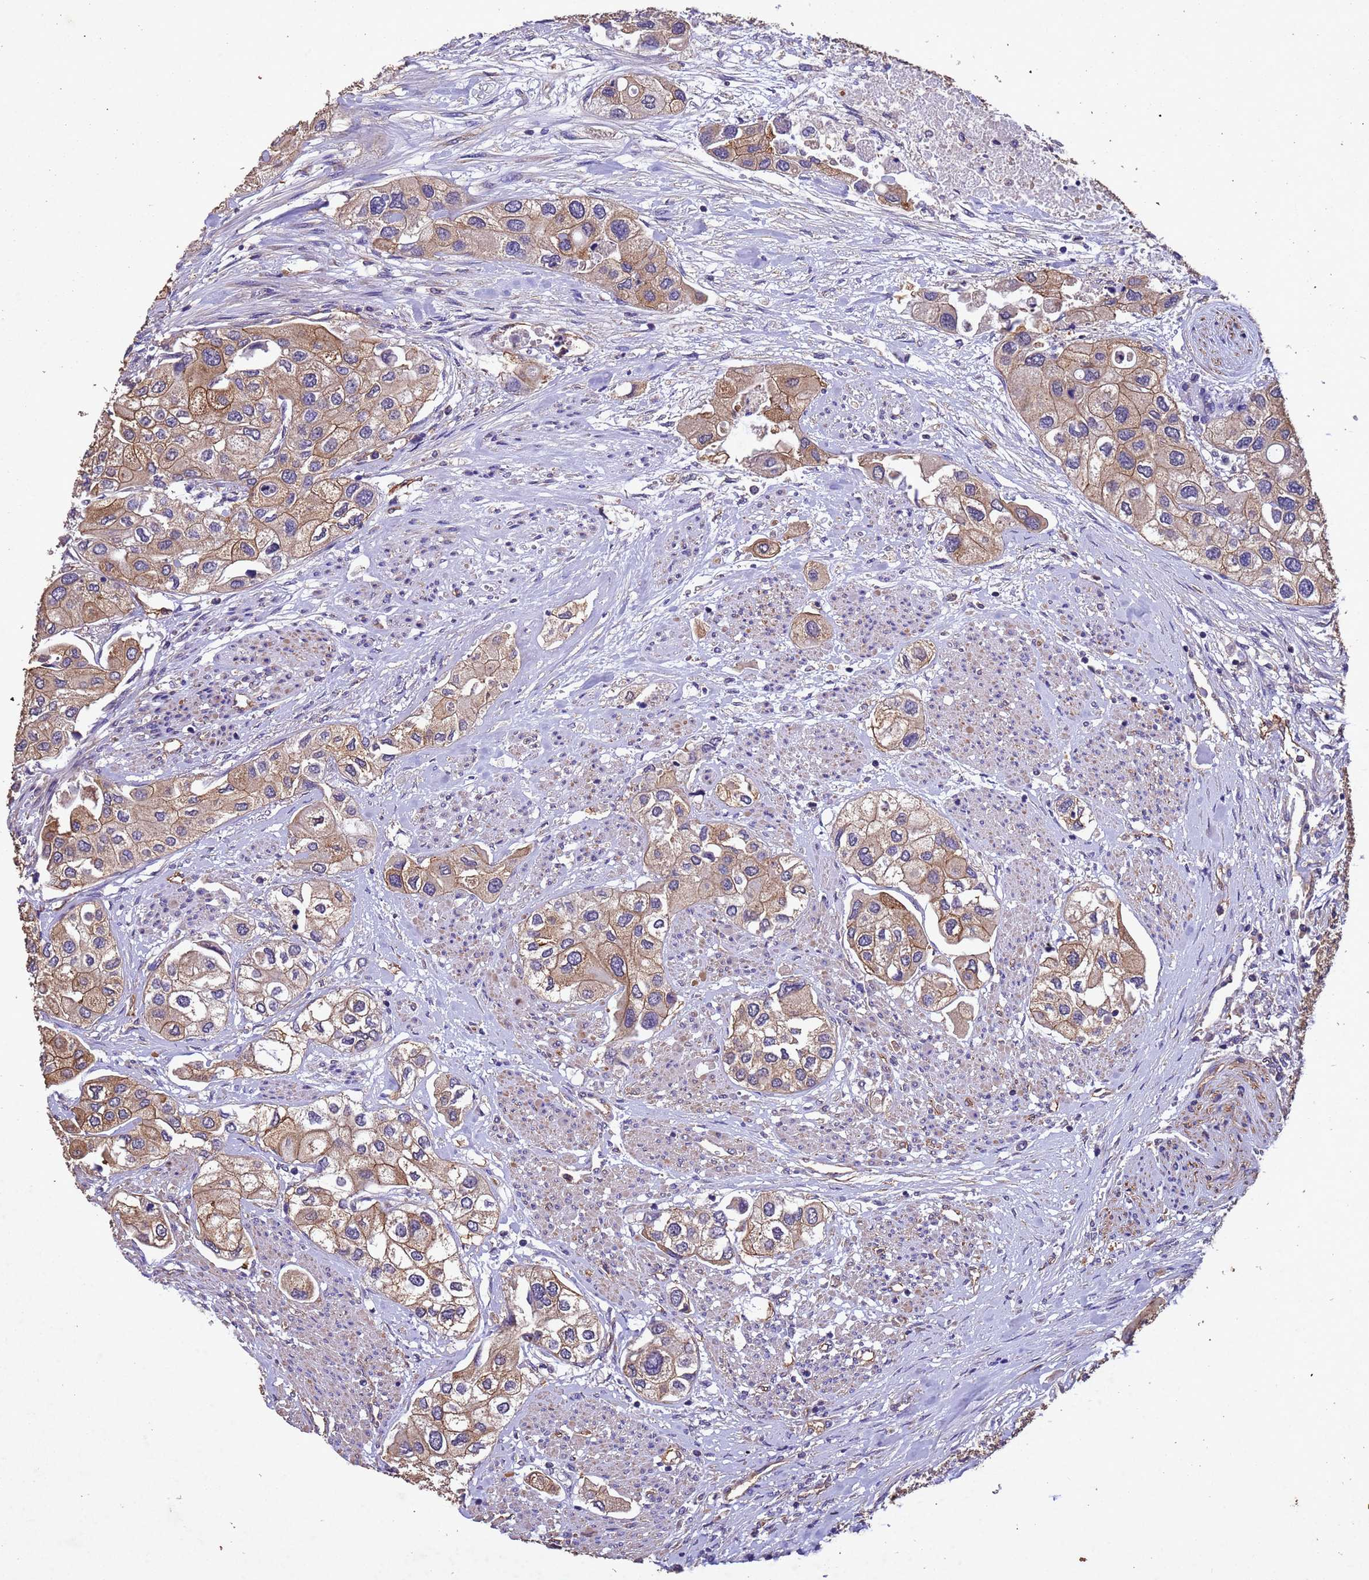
{"staining": {"intensity": "moderate", "quantity": ">75%", "location": "cytoplasmic/membranous"}, "tissue": "urothelial cancer", "cell_type": "Tumor cells", "image_type": "cancer", "snomed": [{"axis": "morphology", "description": "Urothelial carcinoma, High grade"}, {"axis": "topography", "description": "Urinary bladder"}], "caption": "Tumor cells exhibit medium levels of moderate cytoplasmic/membranous positivity in approximately >75% of cells in urothelial cancer.", "gene": "MTX3", "patient": {"sex": "male", "age": 64}}